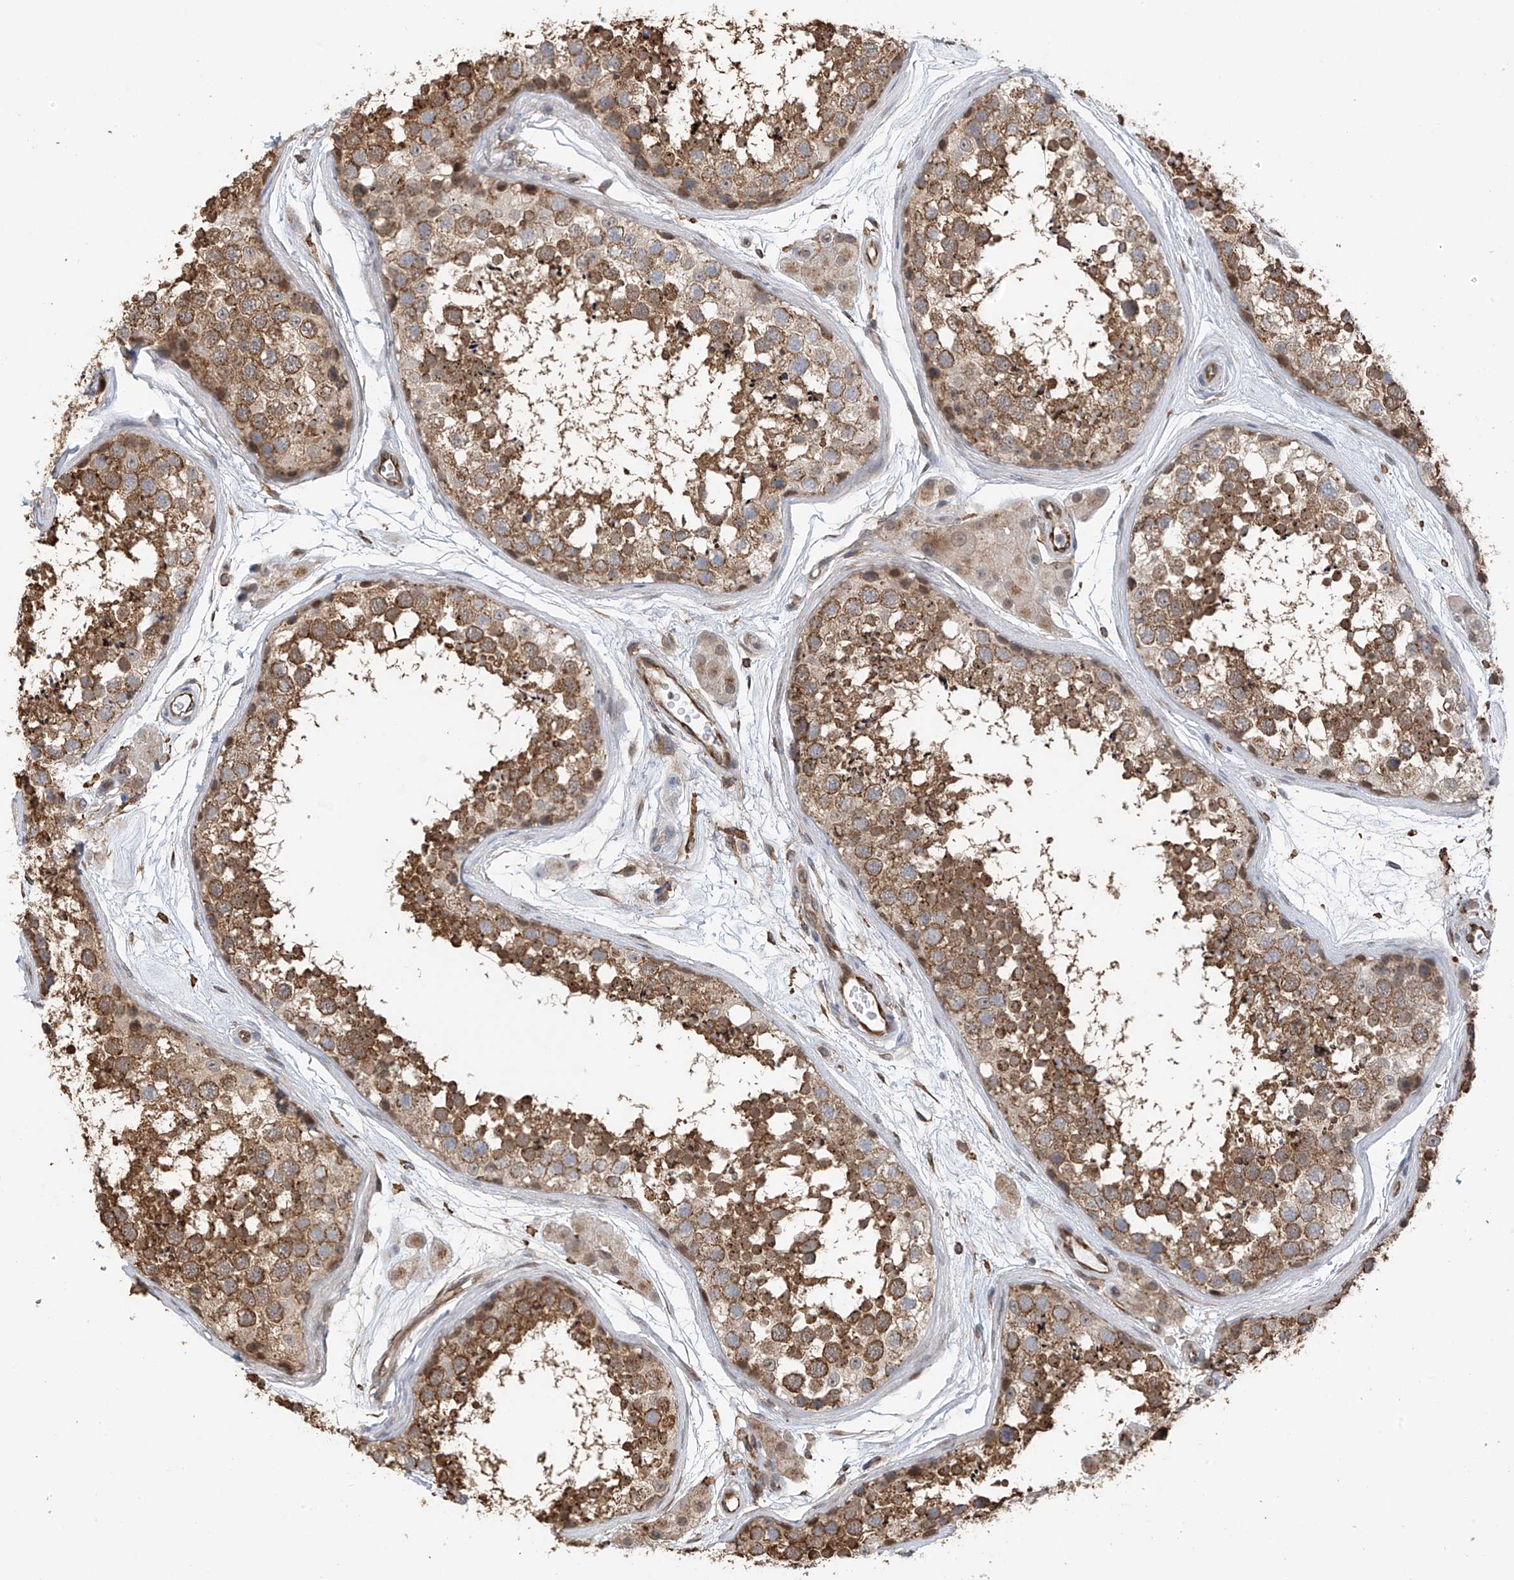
{"staining": {"intensity": "moderate", "quantity": ">75%", "location": "cytoplasmic/membranous"}, "tissue": "testis", "cell_type": "Cells in seminiferous ducts", "image_type": "normal", "snomed": [{"axis": "morphology", "description": "Normal tissue, NOS"}, {"axis": "topography", "description": "Testis"}], "caption": "Immunohistochemistry (IHC) staining of unremarkable testis, which displays medium levels of moderate cytoplasmic/membranous staining in about >75% of cells in seminiferous ducts indicating moderate cytoplasmic/membranous protein positivity. The staining was performed using DAB (3,3'-diaminobenzidine) (brown) for protein detection and nuclei were counterstained in hematoxylin (blue).", "gene": "ZNF189", "patient": {"sex": "male", "age": 56}}